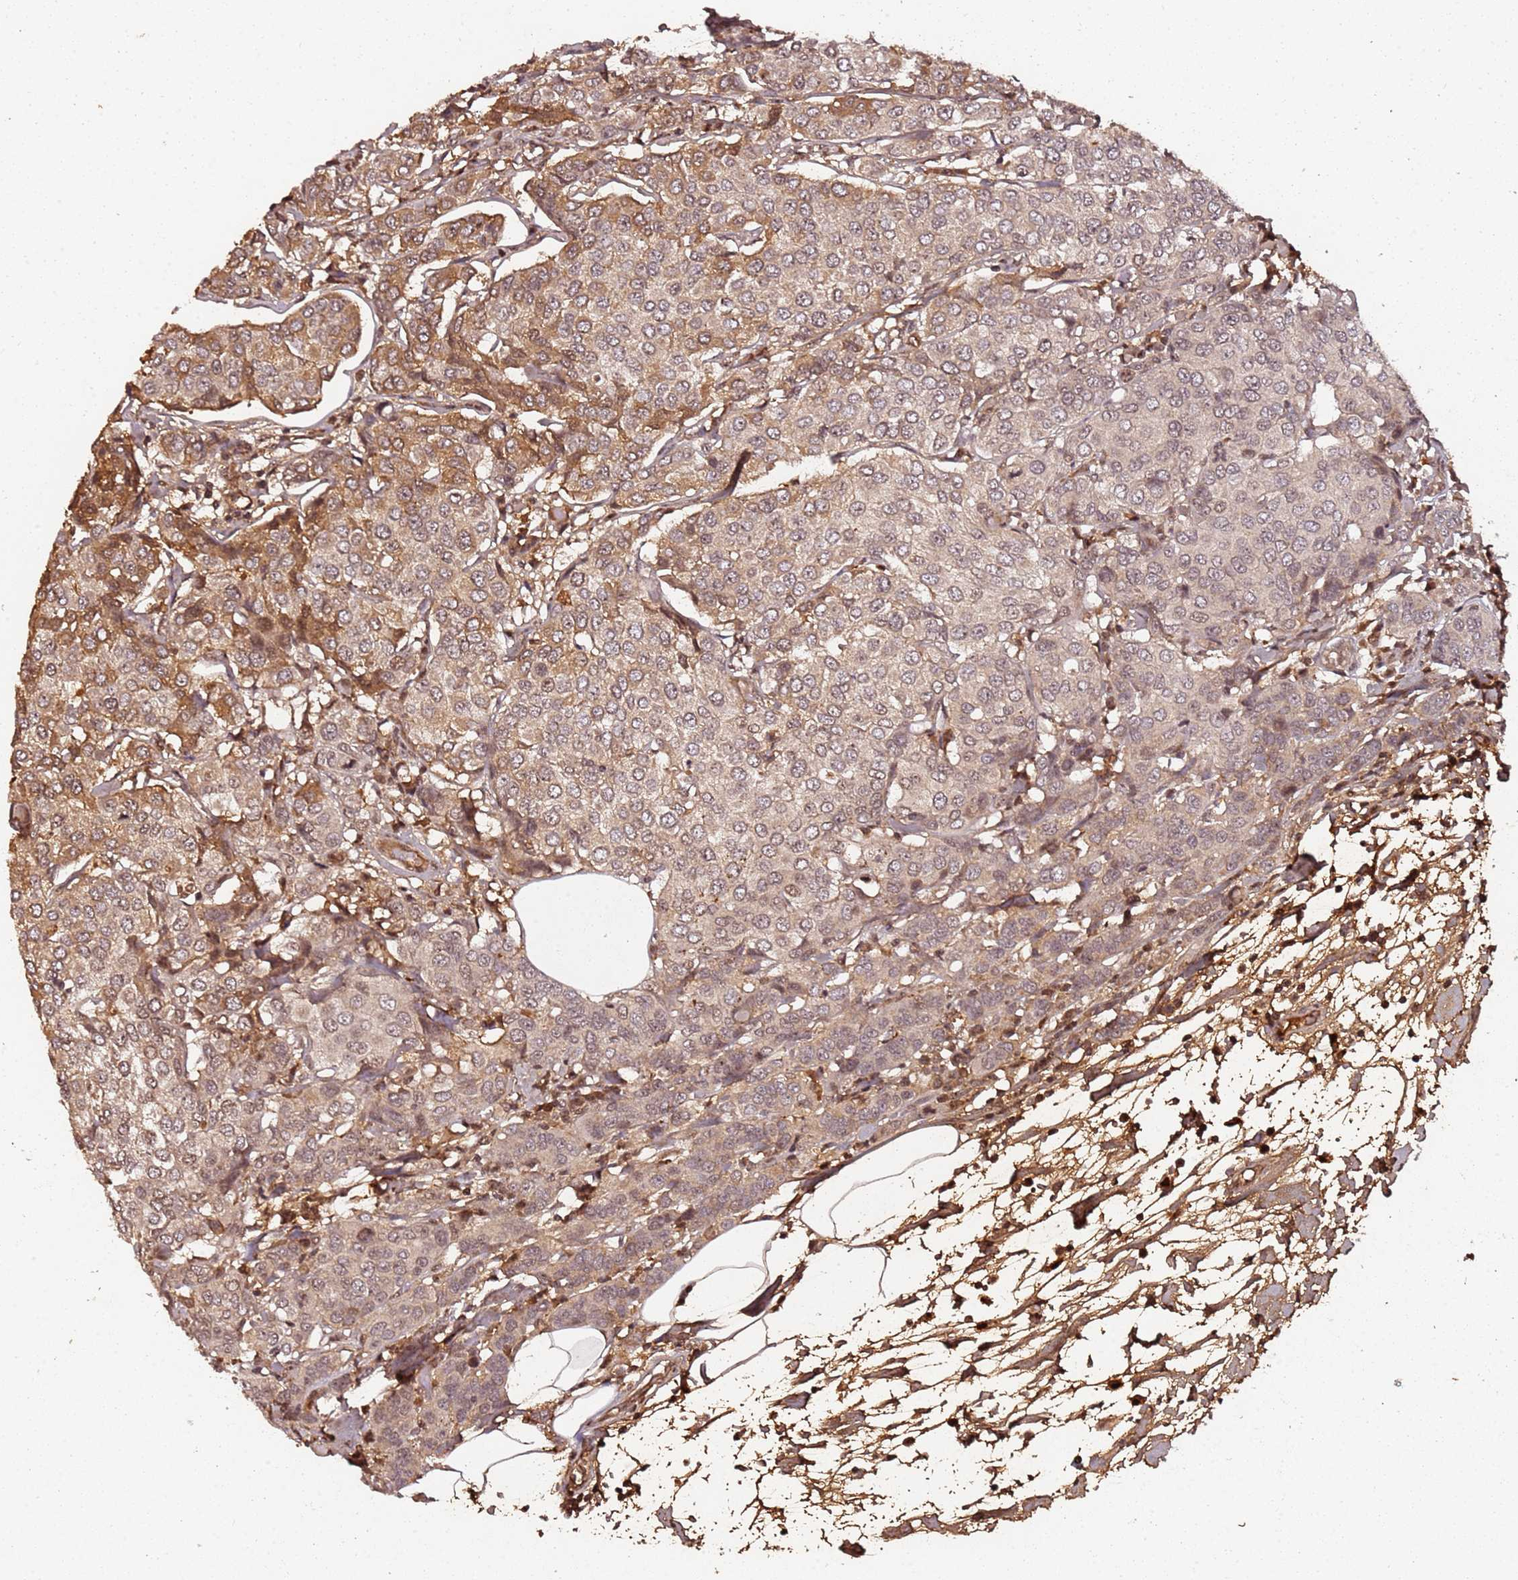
{"staining": {"intensity": "moderate", "quantity": ">75%", "location": "cytoplasmic/membranous"}, "tissue": "breast cancer", "cell_type": "Tumor cells", "image_type": "cancer", "snomed": [{"axis": "morphology", "description": "Duct carcinoma"}, {"axis": "topography", "description": "Breast"}], "caption": "About >75% of tumor cells in breast cancer display moderate cytoplasmic/membranous protein expression as visualized by brown immunohistochemical staining.", "gene": "COL1A2", "patient": {"sex": "female", "age": 55}}